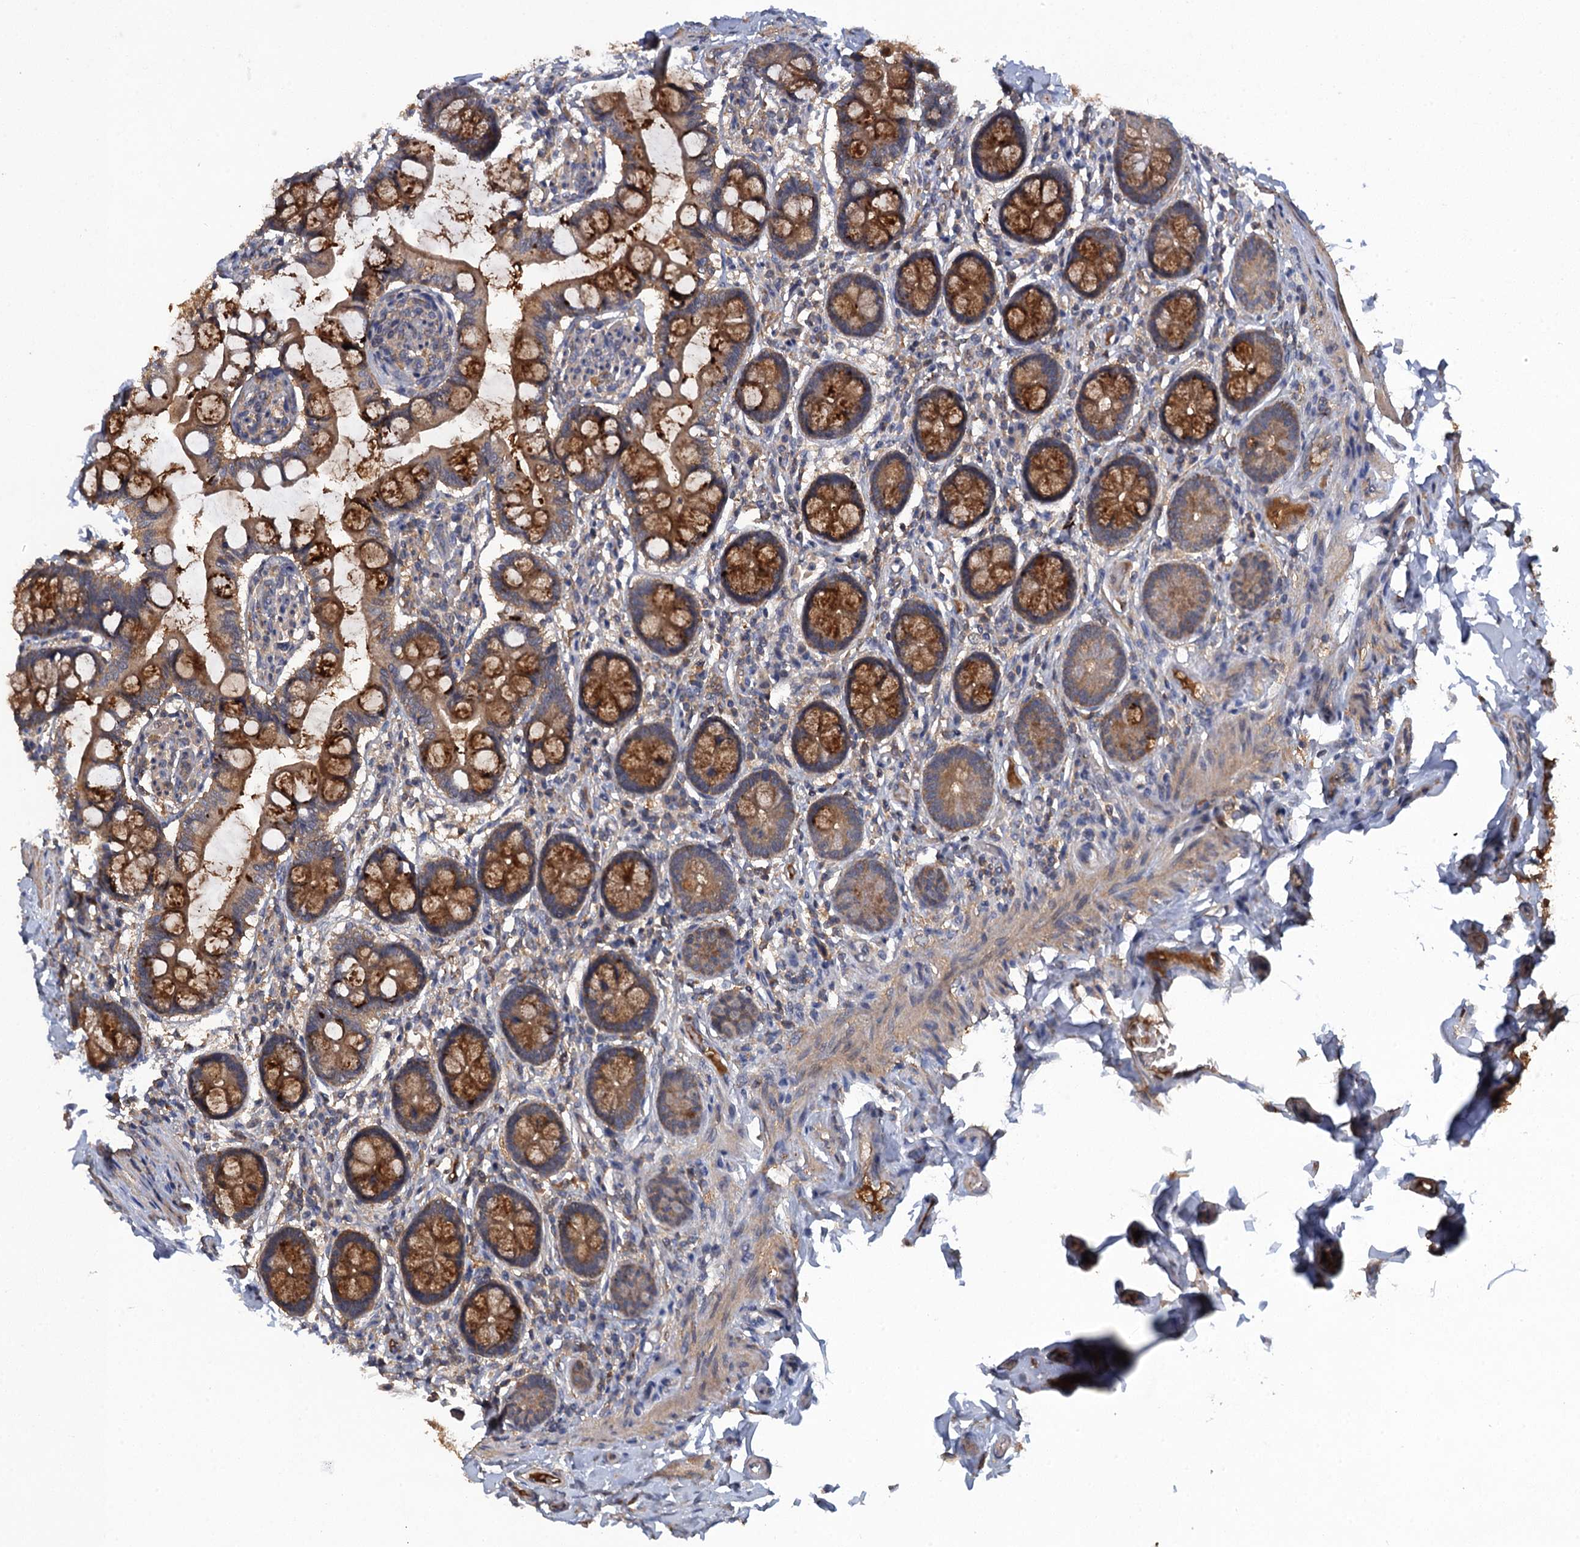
{"staining": {"intensity": "strong", "quantity": ">75%", "location": "cytoplasmic/membranous"}, "tissue": "small intestine", "cell_type": "Glandular cells", "image_type": "normal", "snomed": [{"axis": "morphology", "description": "Normal tissue, NOS"}, {"axis": "topography", "description": "Small intestine"}], "caption": "Immunohistochemical staining of unremarkable small intestine exhibits >75% levels of strong cytoplasmic/membranous protein staining in about >75% of glandular cells. Using DAB (3,3'-diaminobenzidine) (brown) and hematoxylin (blue) stains, captured at high magnification using brightfield microscopy.", "gene": "HAPLN3", "patient": {"sex": "male", "age": 52}}